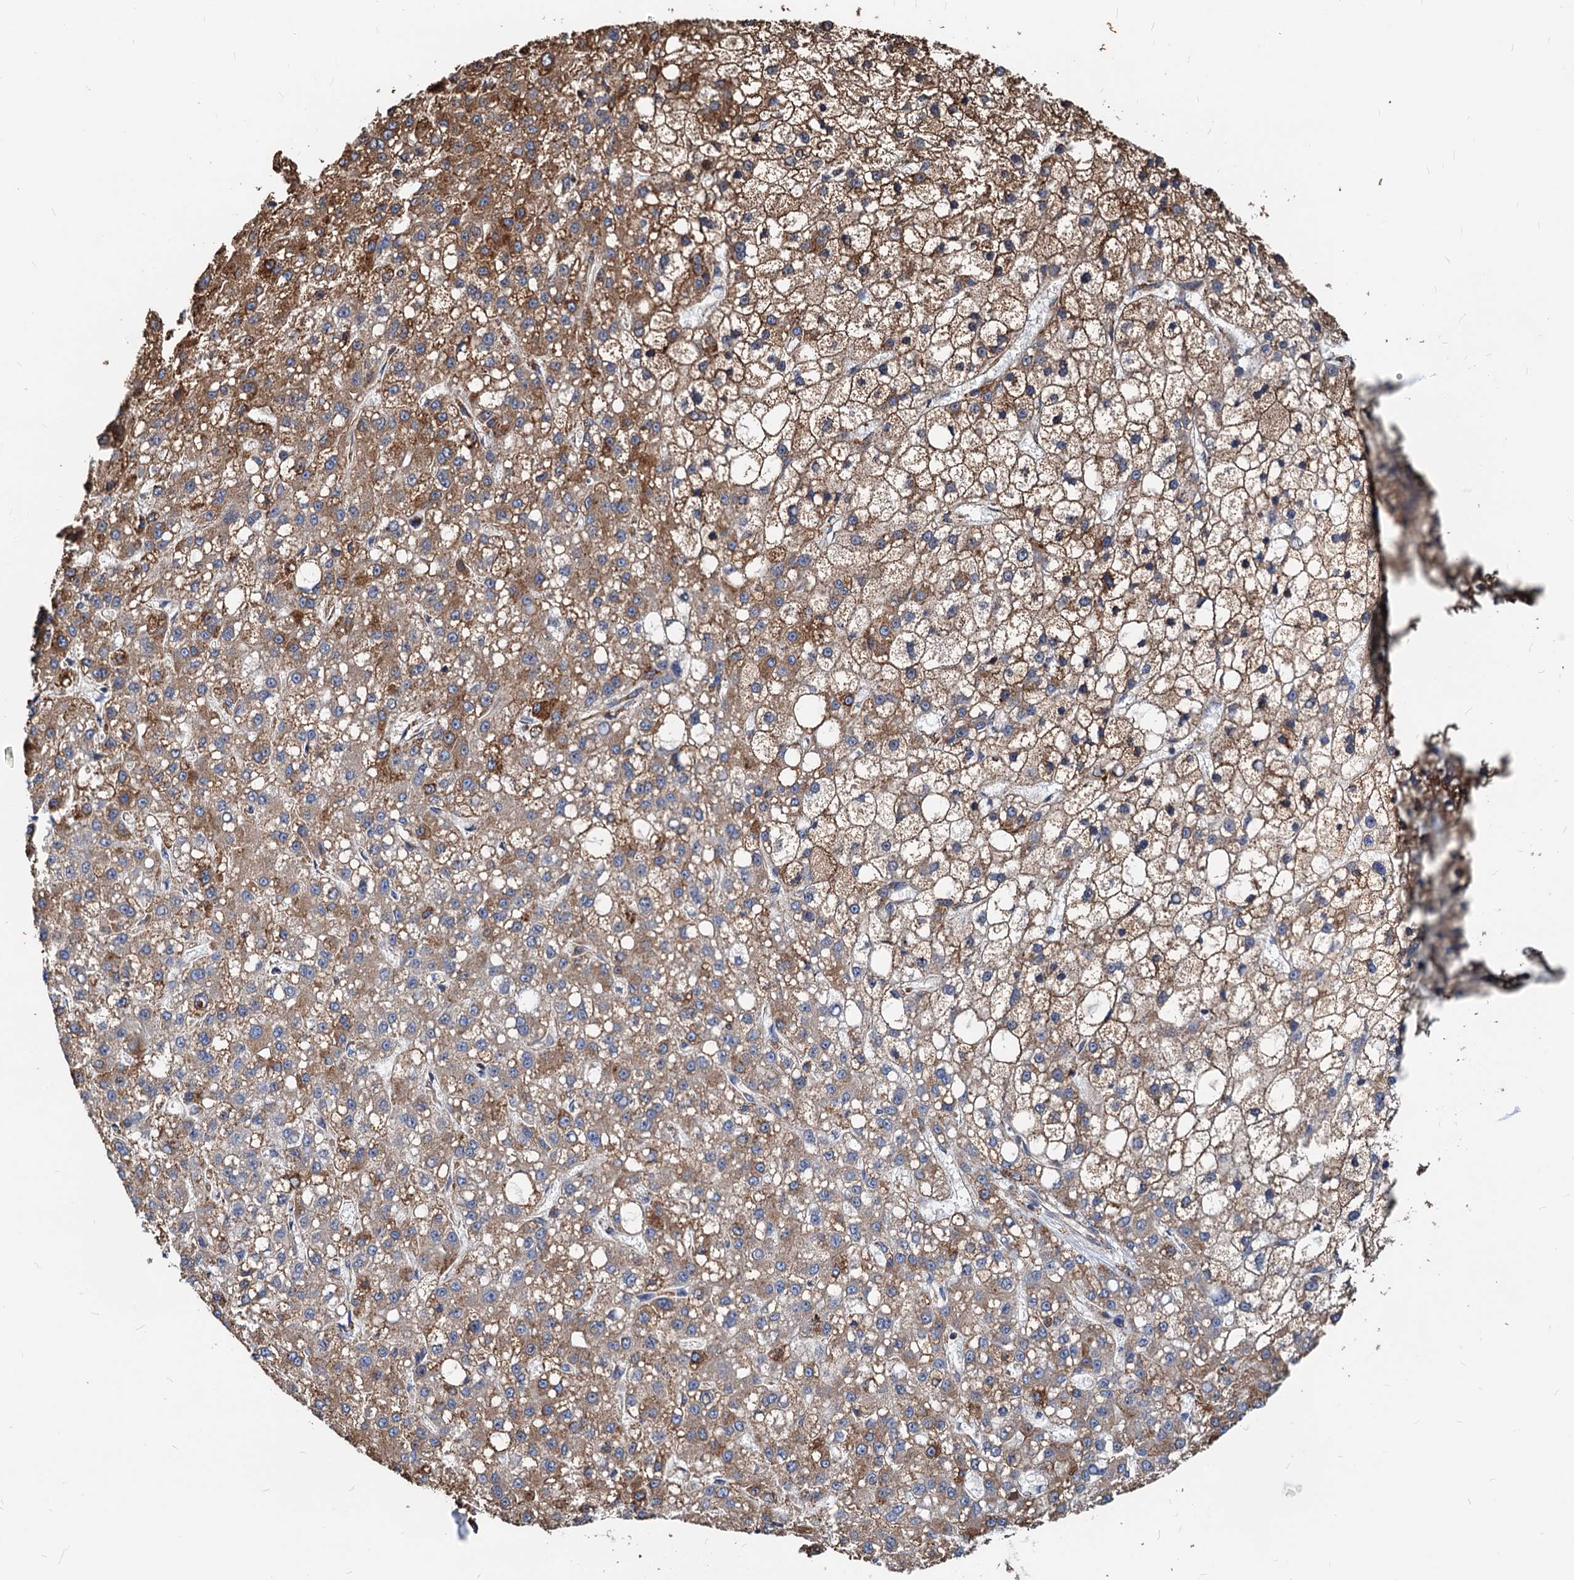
{"staining": {"intensity": "moderate", "quantity": ">75%", "location": "cytoplasmic/membranous"}, "tissue": "liver cancer", "cell_type": "Tumor cells", "image_type": "cancer", "snomed": [{"axis": "morphology", "description": "Carcinoma, Hepatocellular, NOS"}, {"axis": "topography", "description": "Liver"}], "caption": "Moderate cytoplasmic/membranous staining for a protein is appreciated in about >75% of tumor cells of liver cancer using immunohistochemistry (IHC).", "gene": "HSPA5", "patient": {"sex": "male", "age": 67}}